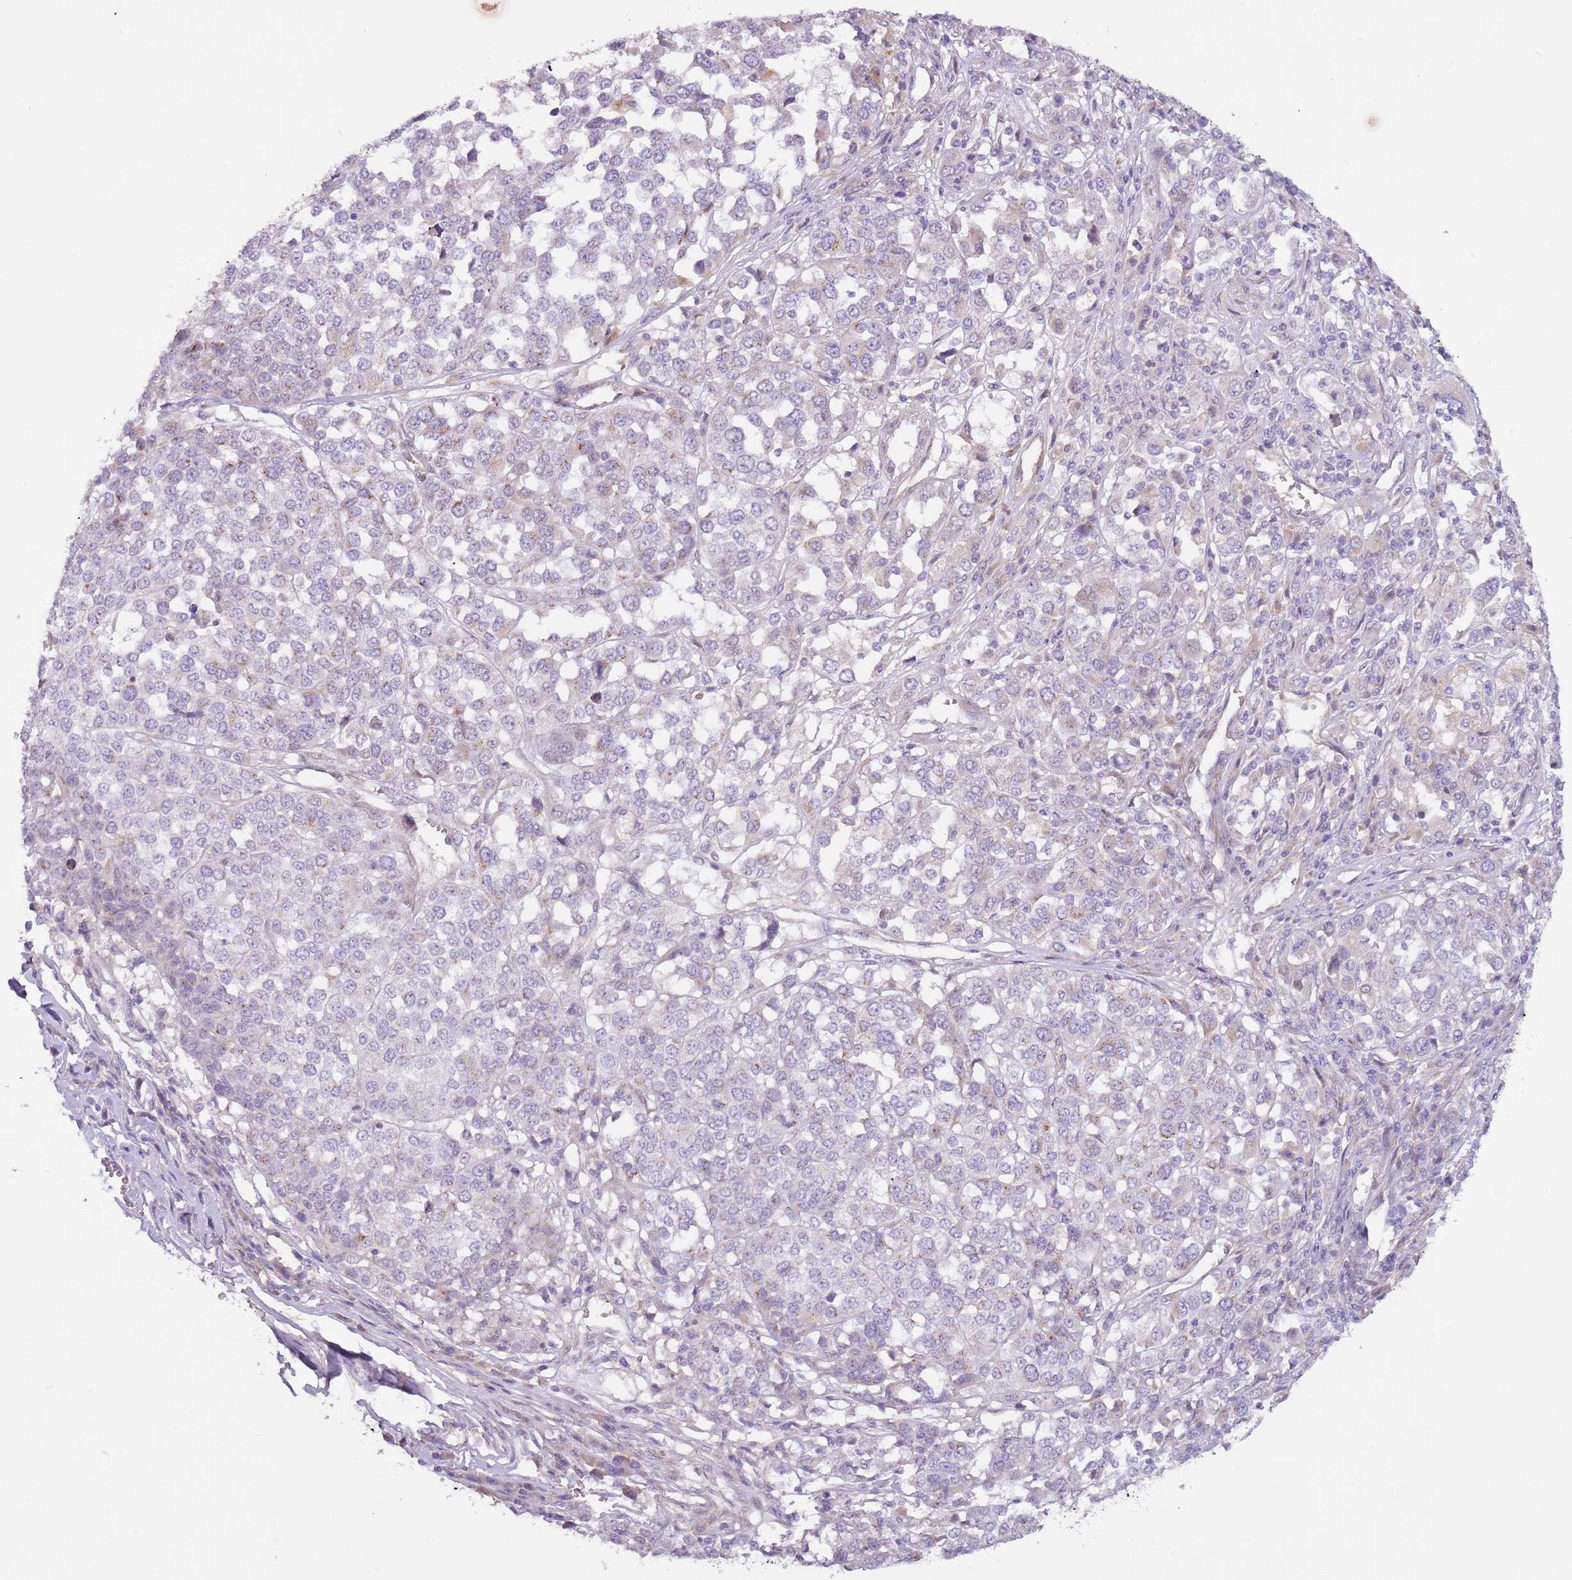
{"staining": {"intensity": "weak", "quantity": "<25%", "location": "cytoplasmic/membranous"}, "tissue": "melanoma", "cell_type": "Tumor cells", "image_type": "cancer", "snomed": [{"axis": "morphology", "description": "Malignant melanoma, Metastatic site"}, {"axis": "topography", "description": "Lymph node"}], "caption": "High magnification brightfield microscopy of malignant melanoma (metastatic site) stained with DAB (3,3'-diaminobenzidine) (brown) and counterstained with hematoxylin (blue): tumor cells show no significant staining.", "gene": "MRO", "patient": {"sex": "male", "age": 44}}